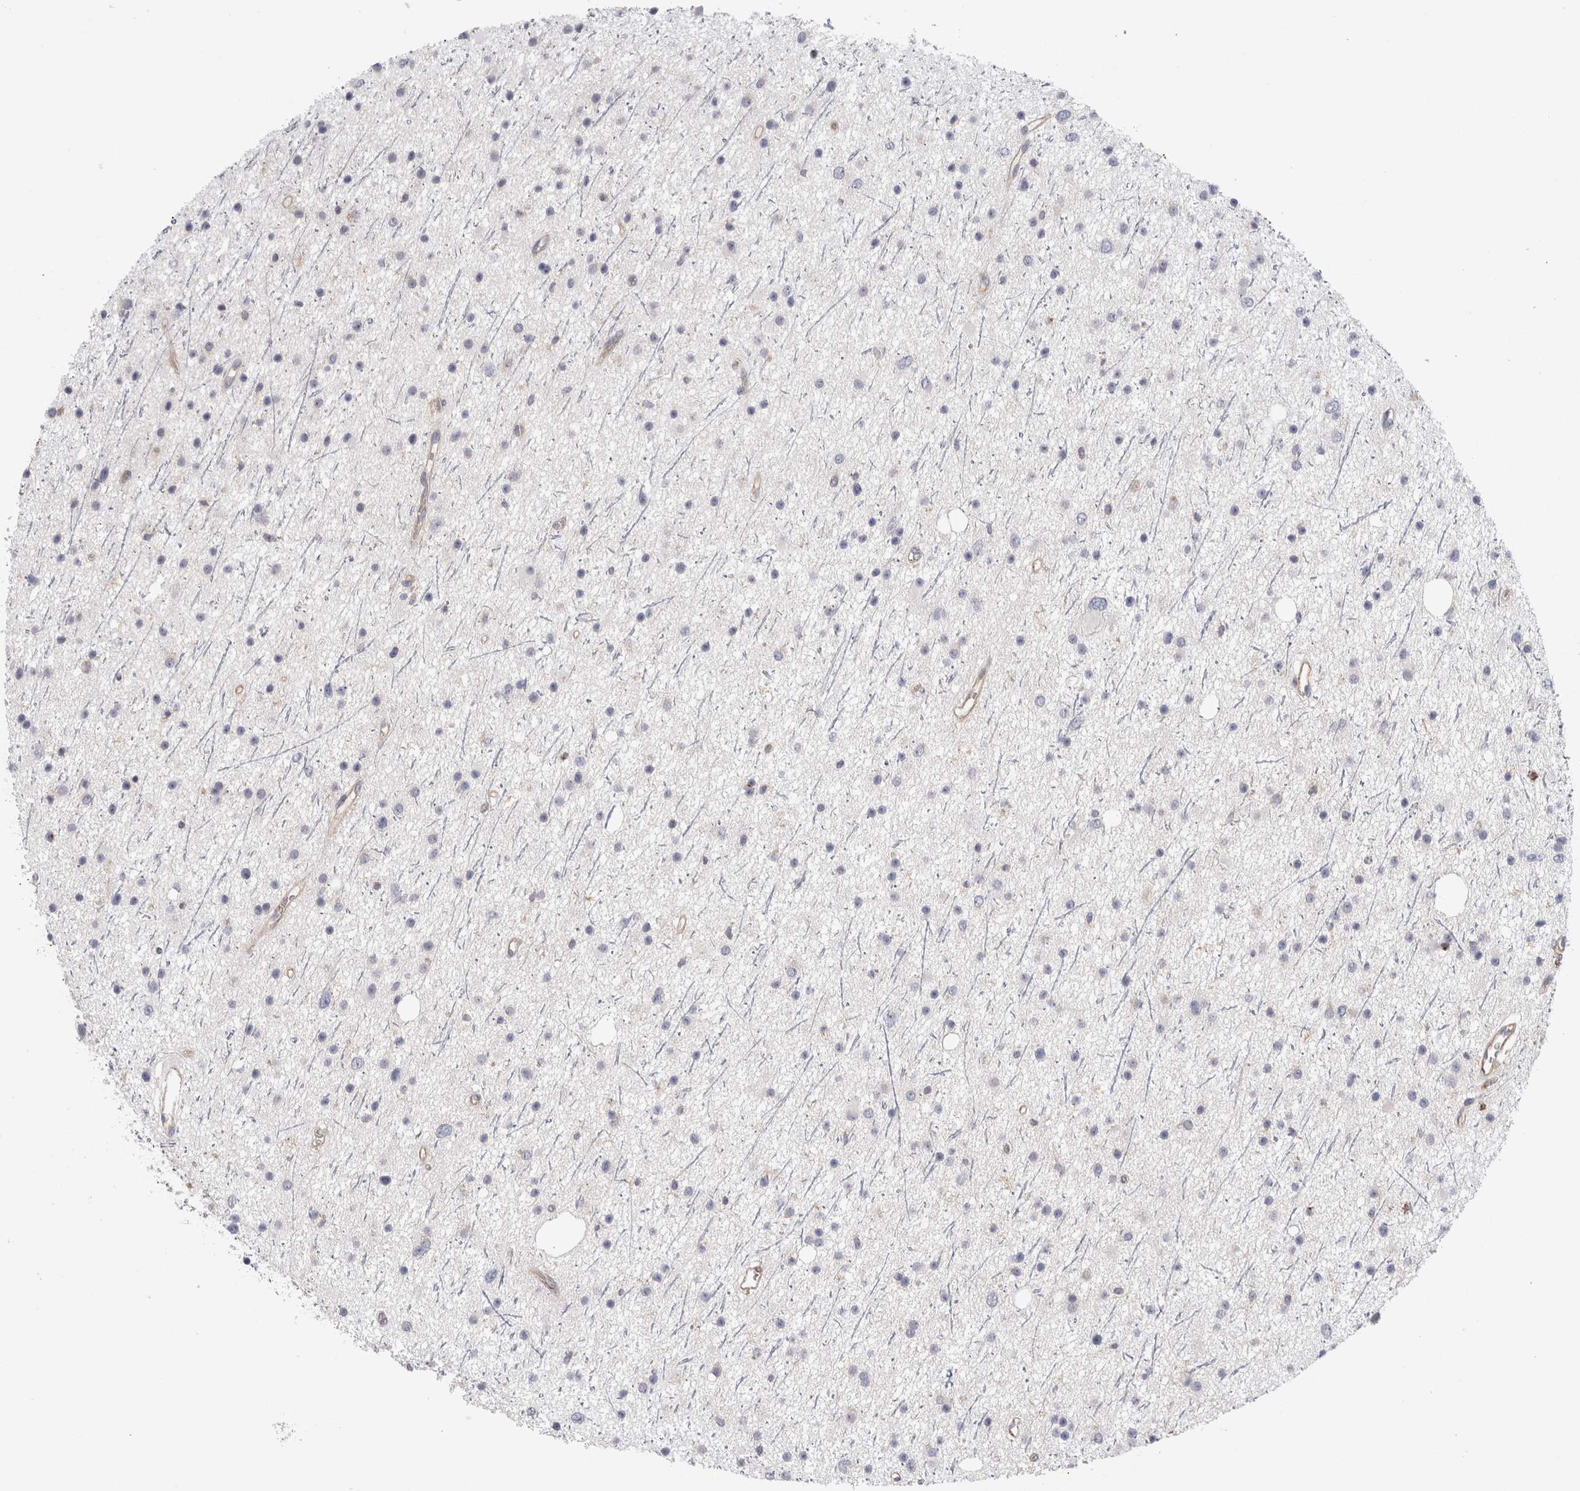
{"staining": {"intensity": "negative", "quantity": "none", "location": "none"}, "tissue": "glioma", "cell_type": "Tumor cells", "image_type": "cancer", "snomed": [{"axis": "morphology", "description": "Glioma, malignant, Low grade"}, {"axis": "topography", "description": "Cerebral cortex"}], "caption": "Image shows no protein positivity in tumor cells of glioma tissue.", "gene": "RAB11FIP1", "patient": {"sex": "female", "age": 39}}